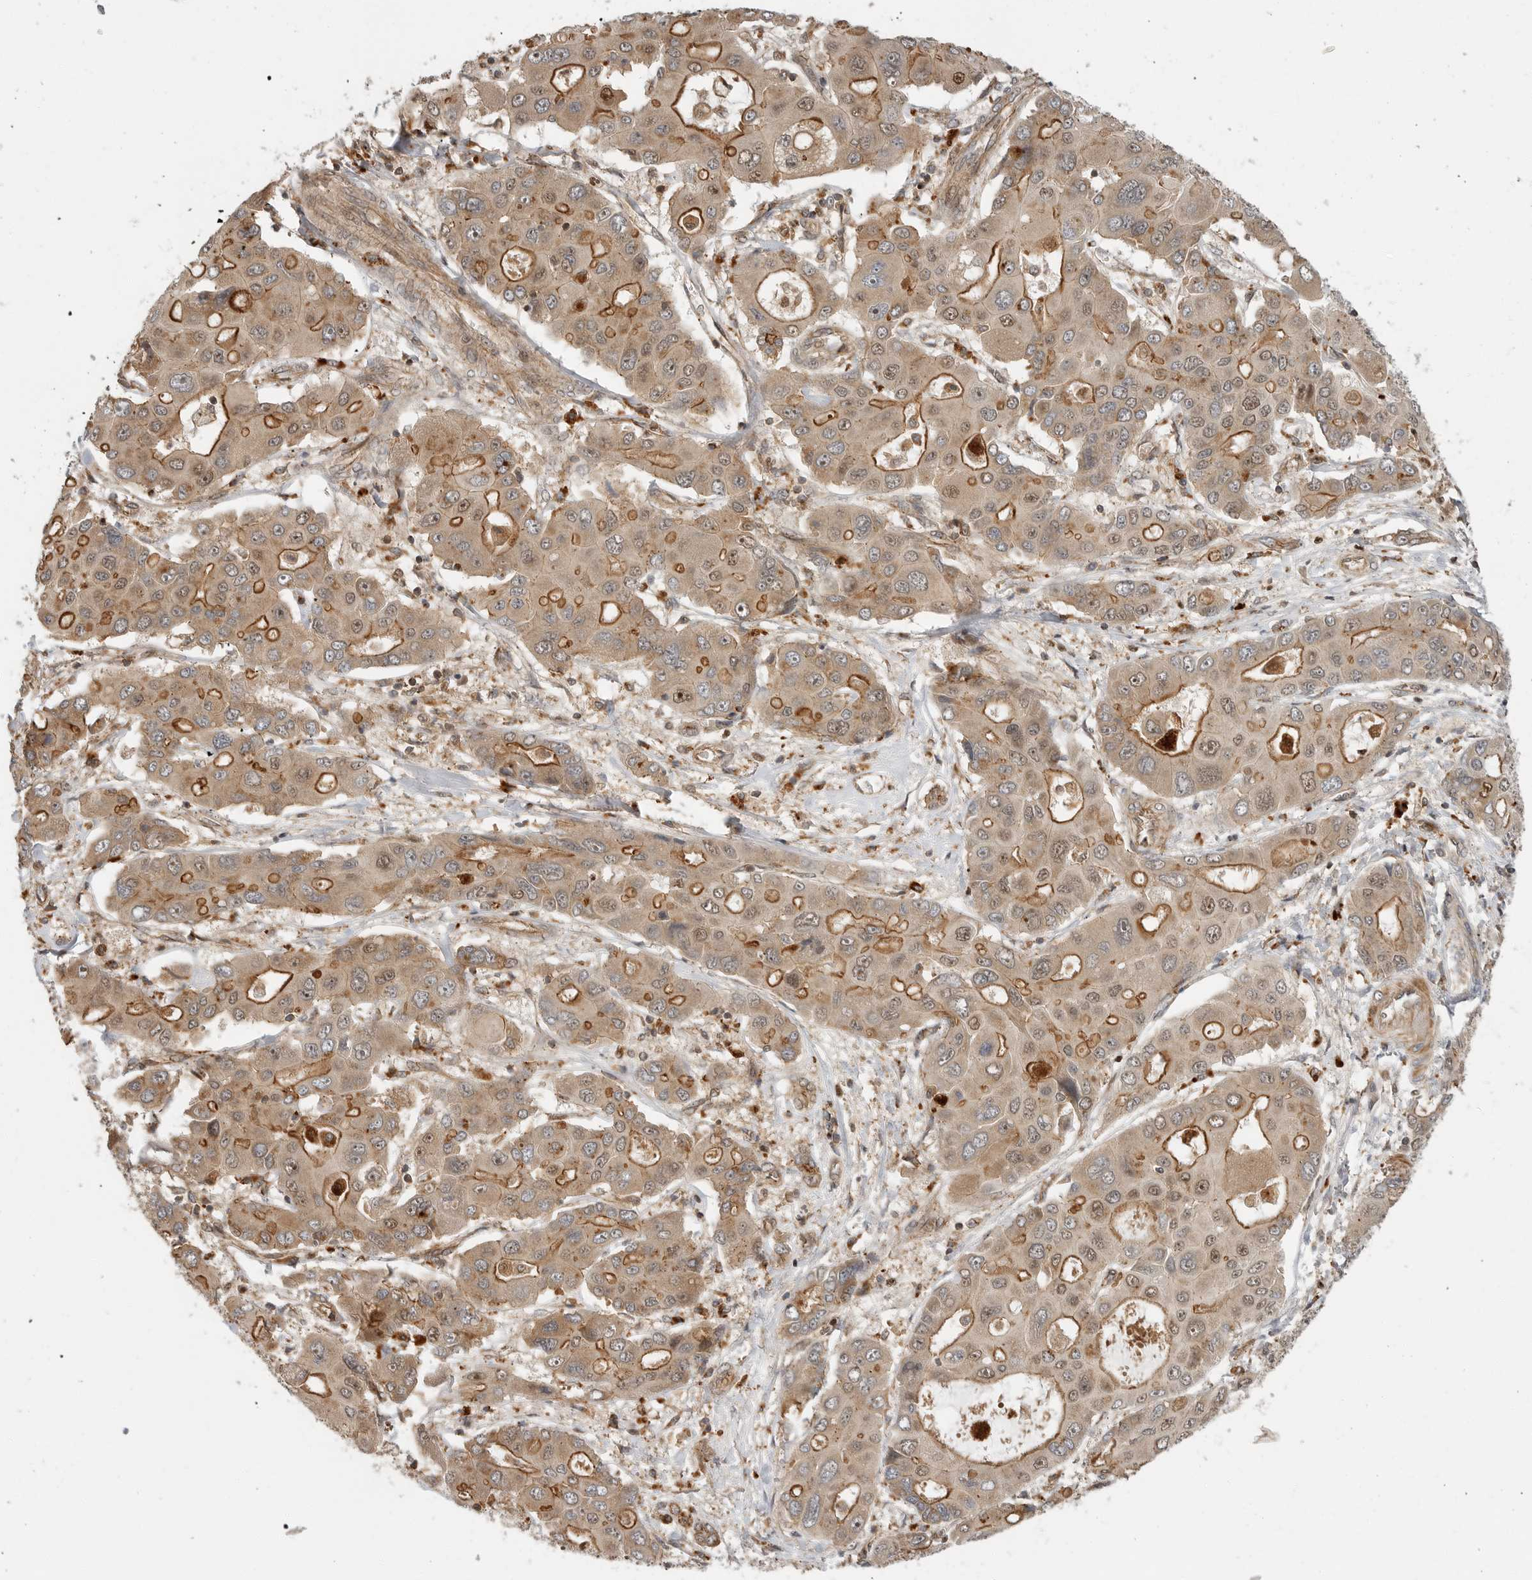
{"staining": {"intensity": "moderate", "quantity": ">75%", "location": "cytoplasmic/membranous,nuclear"}, "tissue": "liver cancer", "cell_type": "Tumor cells", "image_type": "cancer", "snomed": [{"axis": "morphology", "description": "Cholangiocarcinoma"}, {"axis": "topography", "description": "Liver"}], "caption": "Cholangiocarcinoma (liver) stained for a protein (brown) shows moderate cytoplasmic/membranous and nuclear positive expression in approximately >75% of tumor cells.", "gene": "STRAP", "patient": {"sex": "male", "age": 67}}